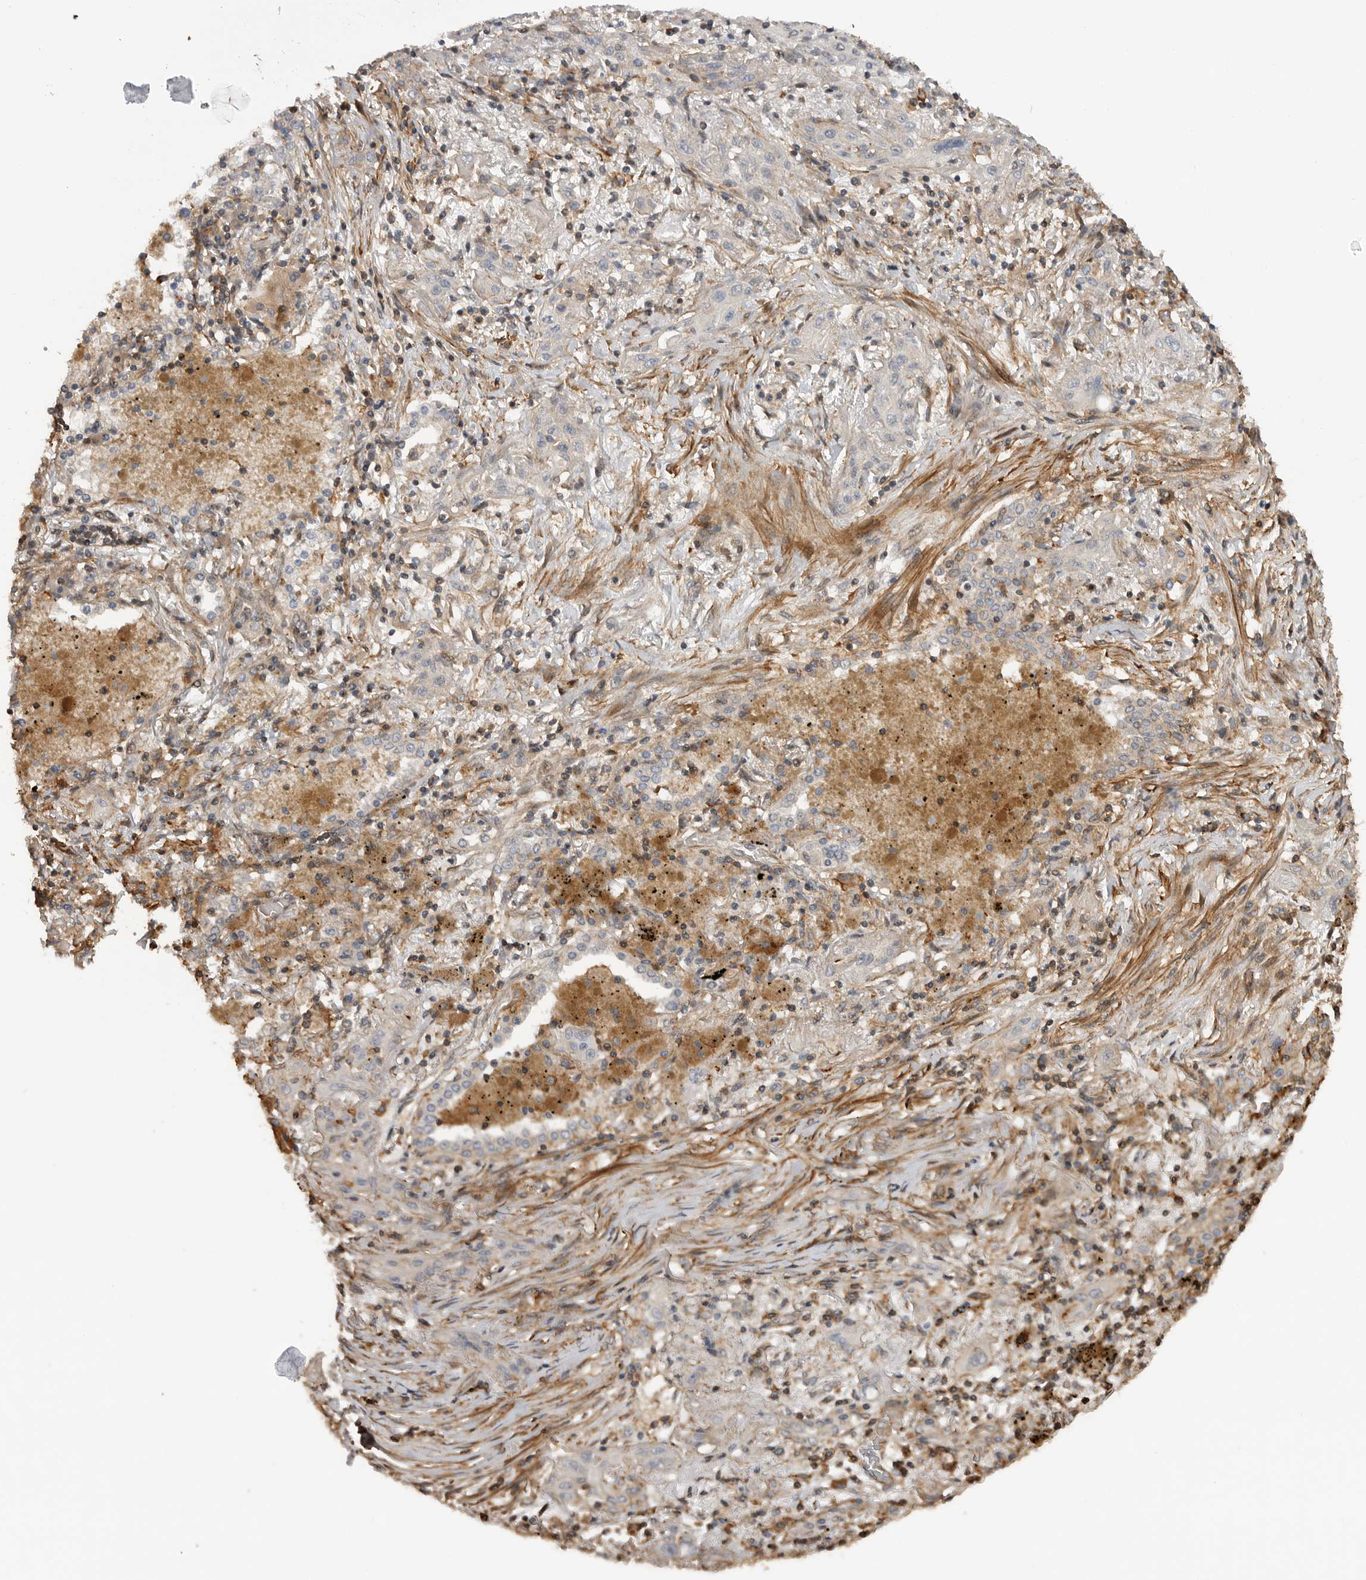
{"staining": {"intensity": "weak", "quantity": "<25%", "location": "cytoplasmic/membranous"}, "tissue": "lung cancer", "cell_type": "Tumor cells", "image_type": "cancer", "snomed": [{"axis": "morphology", "description": "Squamous cell carcinoma, NOS"}, {"axis": "topography", "description": "Lung"}], "caption": "Histopathology image shows no protein expression in tumor cells of lung cancer tissue.", "gene": "TRIM56", "patient": {"sex": "female", "age": 47}}